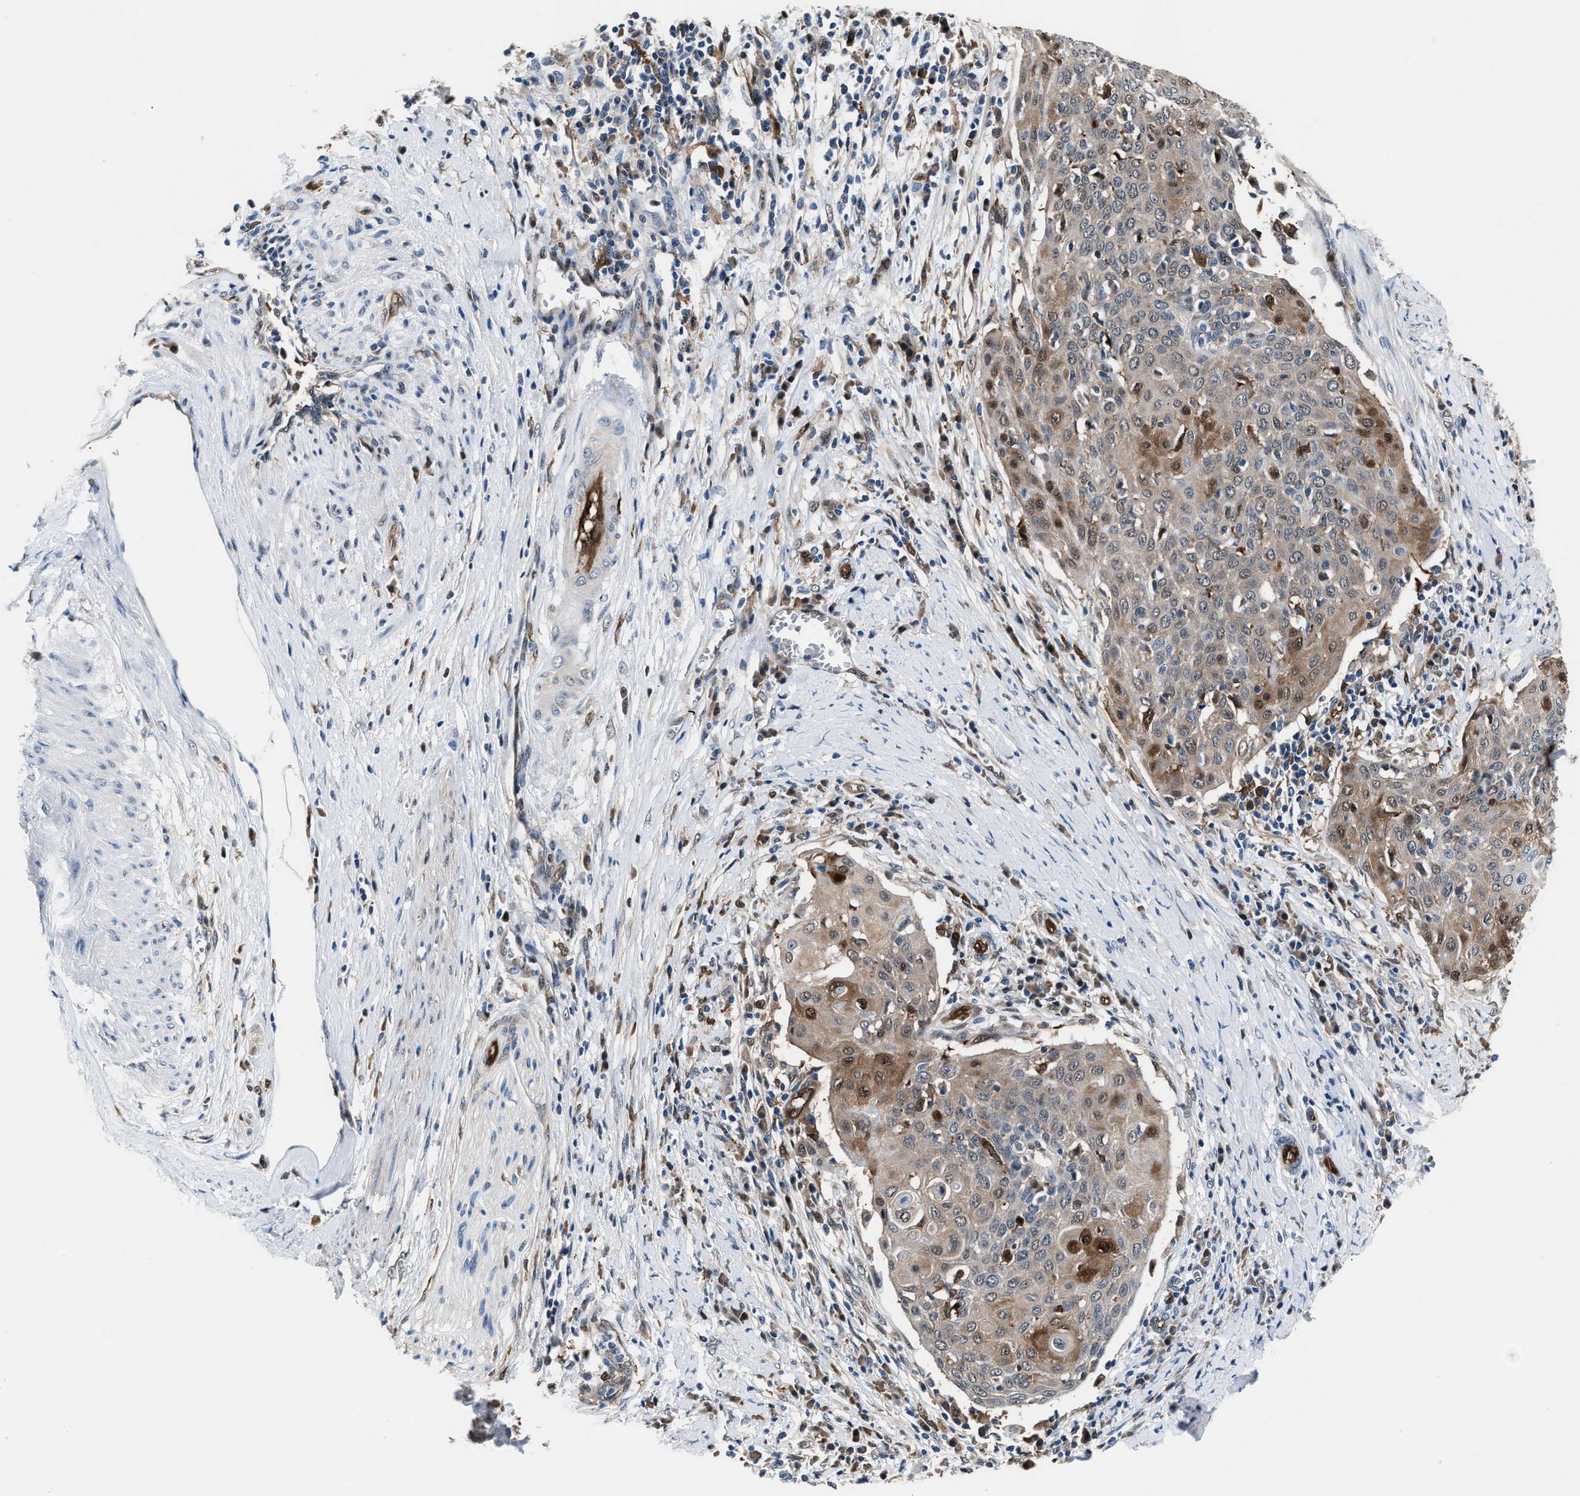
{"staining": {"intensity": "weak", "quantity": "25%-75%", "location": "cytoplasmic/membranous,nuclear"}, "tissue": "cervical cancer", "cell_type": "Tumor cells", "image_type": "cancer", "snomed": [{"axis": "morphology", "description": "Squamous cell carcinoma, NOS"}, {"axis": "topography", "description": "Cervix"}], "caption": "IHC image of squamous cell carcinoma (cervical) stained for a protein (brown), which shows low levels of weak cytoplasmic/membranous and nuclear staining in about 25%-75% of tumor cells.", "gene": "PPA1", "patient": {"sex": "female", "age": 39}}